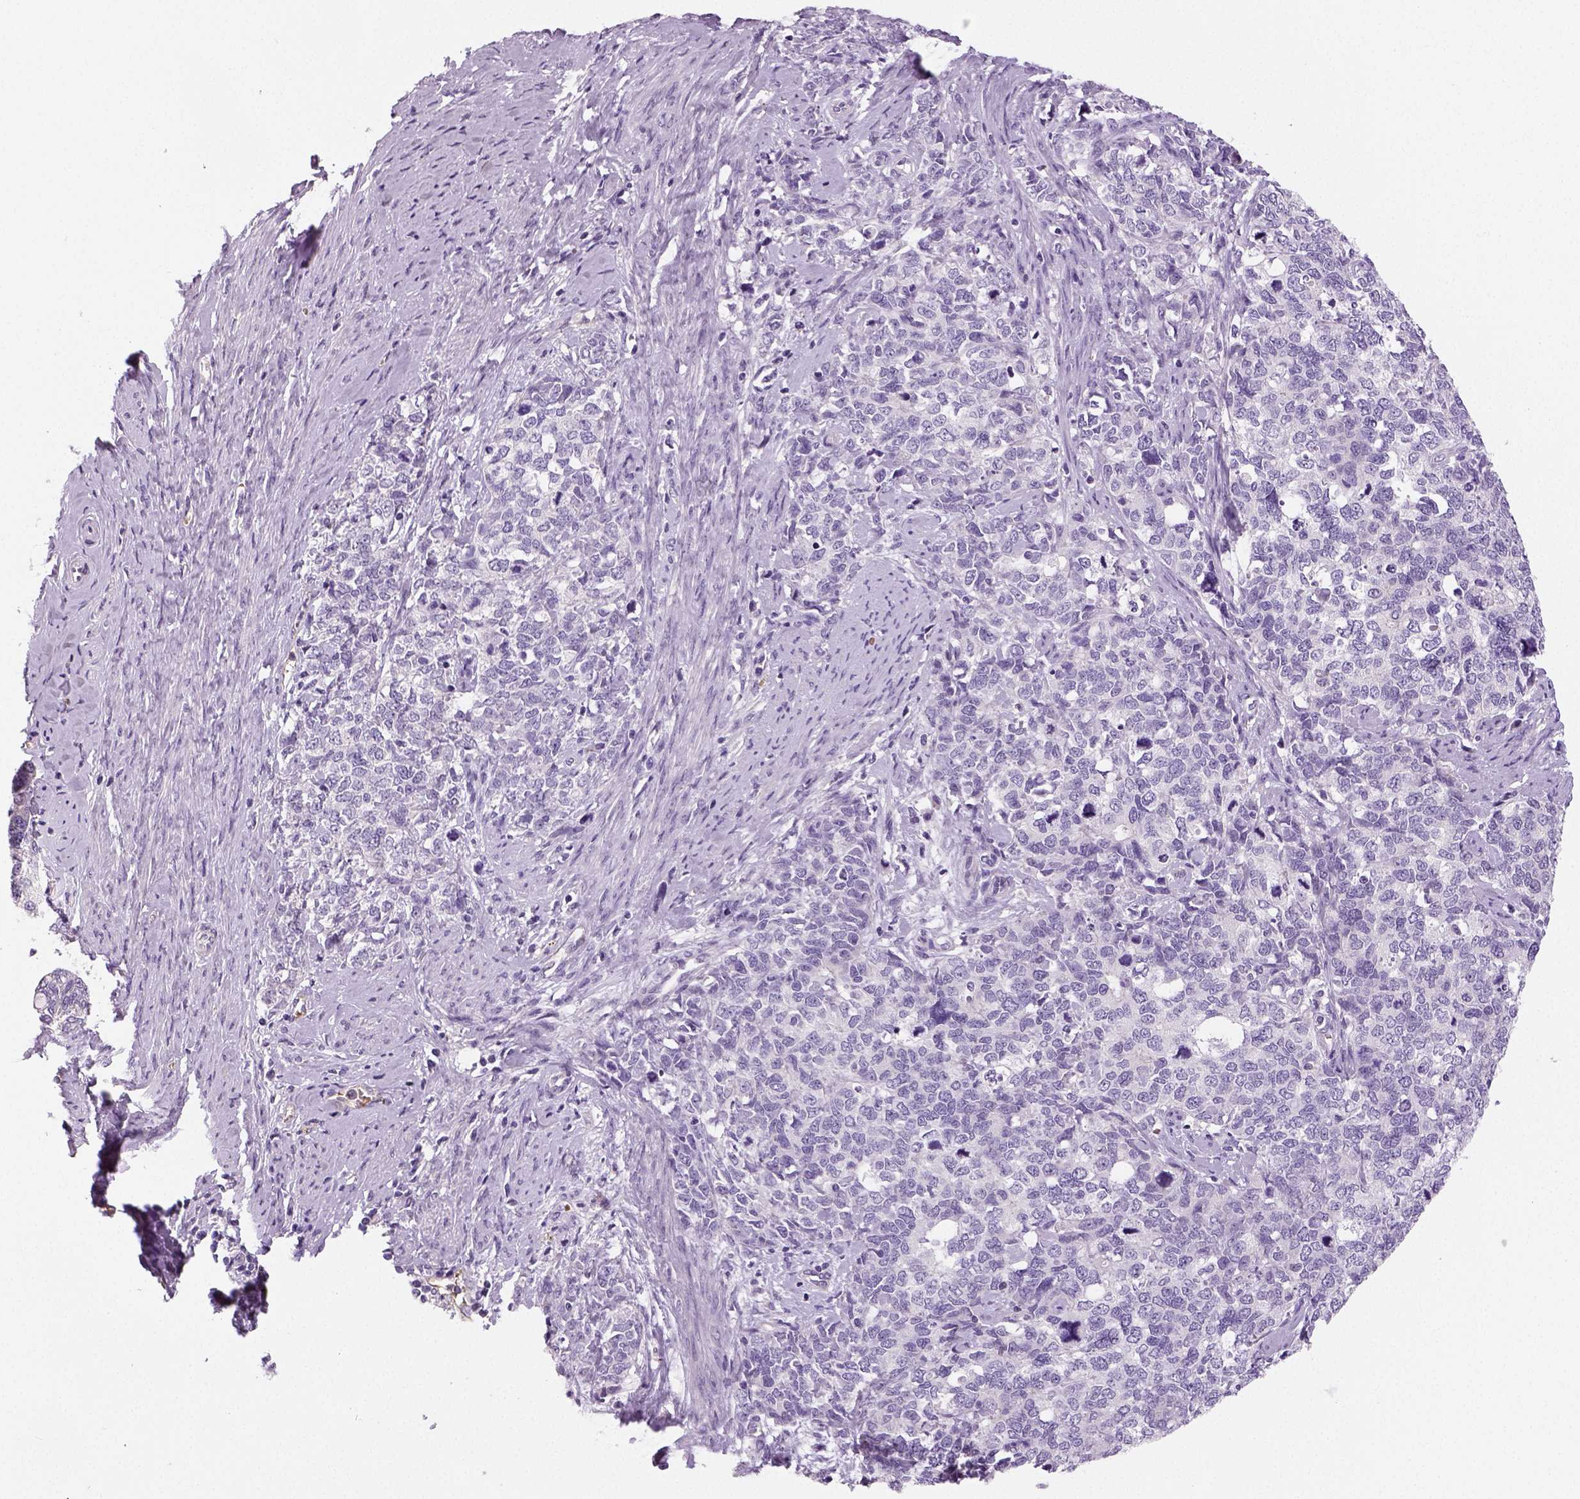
{"staining": {"intensity": "negative", "quantity": "none", "location": "none"}, "tissue": "cervical cancer", "cell_type": "Tumor cells", "image_type": "cancer", "snomed": [{"axis": "morphology", "description": "Squamous cell carcinoma, NOS"}, {"axis": "topography", "description": "Cervix"}], "caption": "Protein analysis of cervical cancer reveals no significant expression in tumor cells. (DAB IHC visualized using brightfield microscopy, high magnification).", "gene": "TSPAN7", "patient": {"sex": "female", "age": 63}}